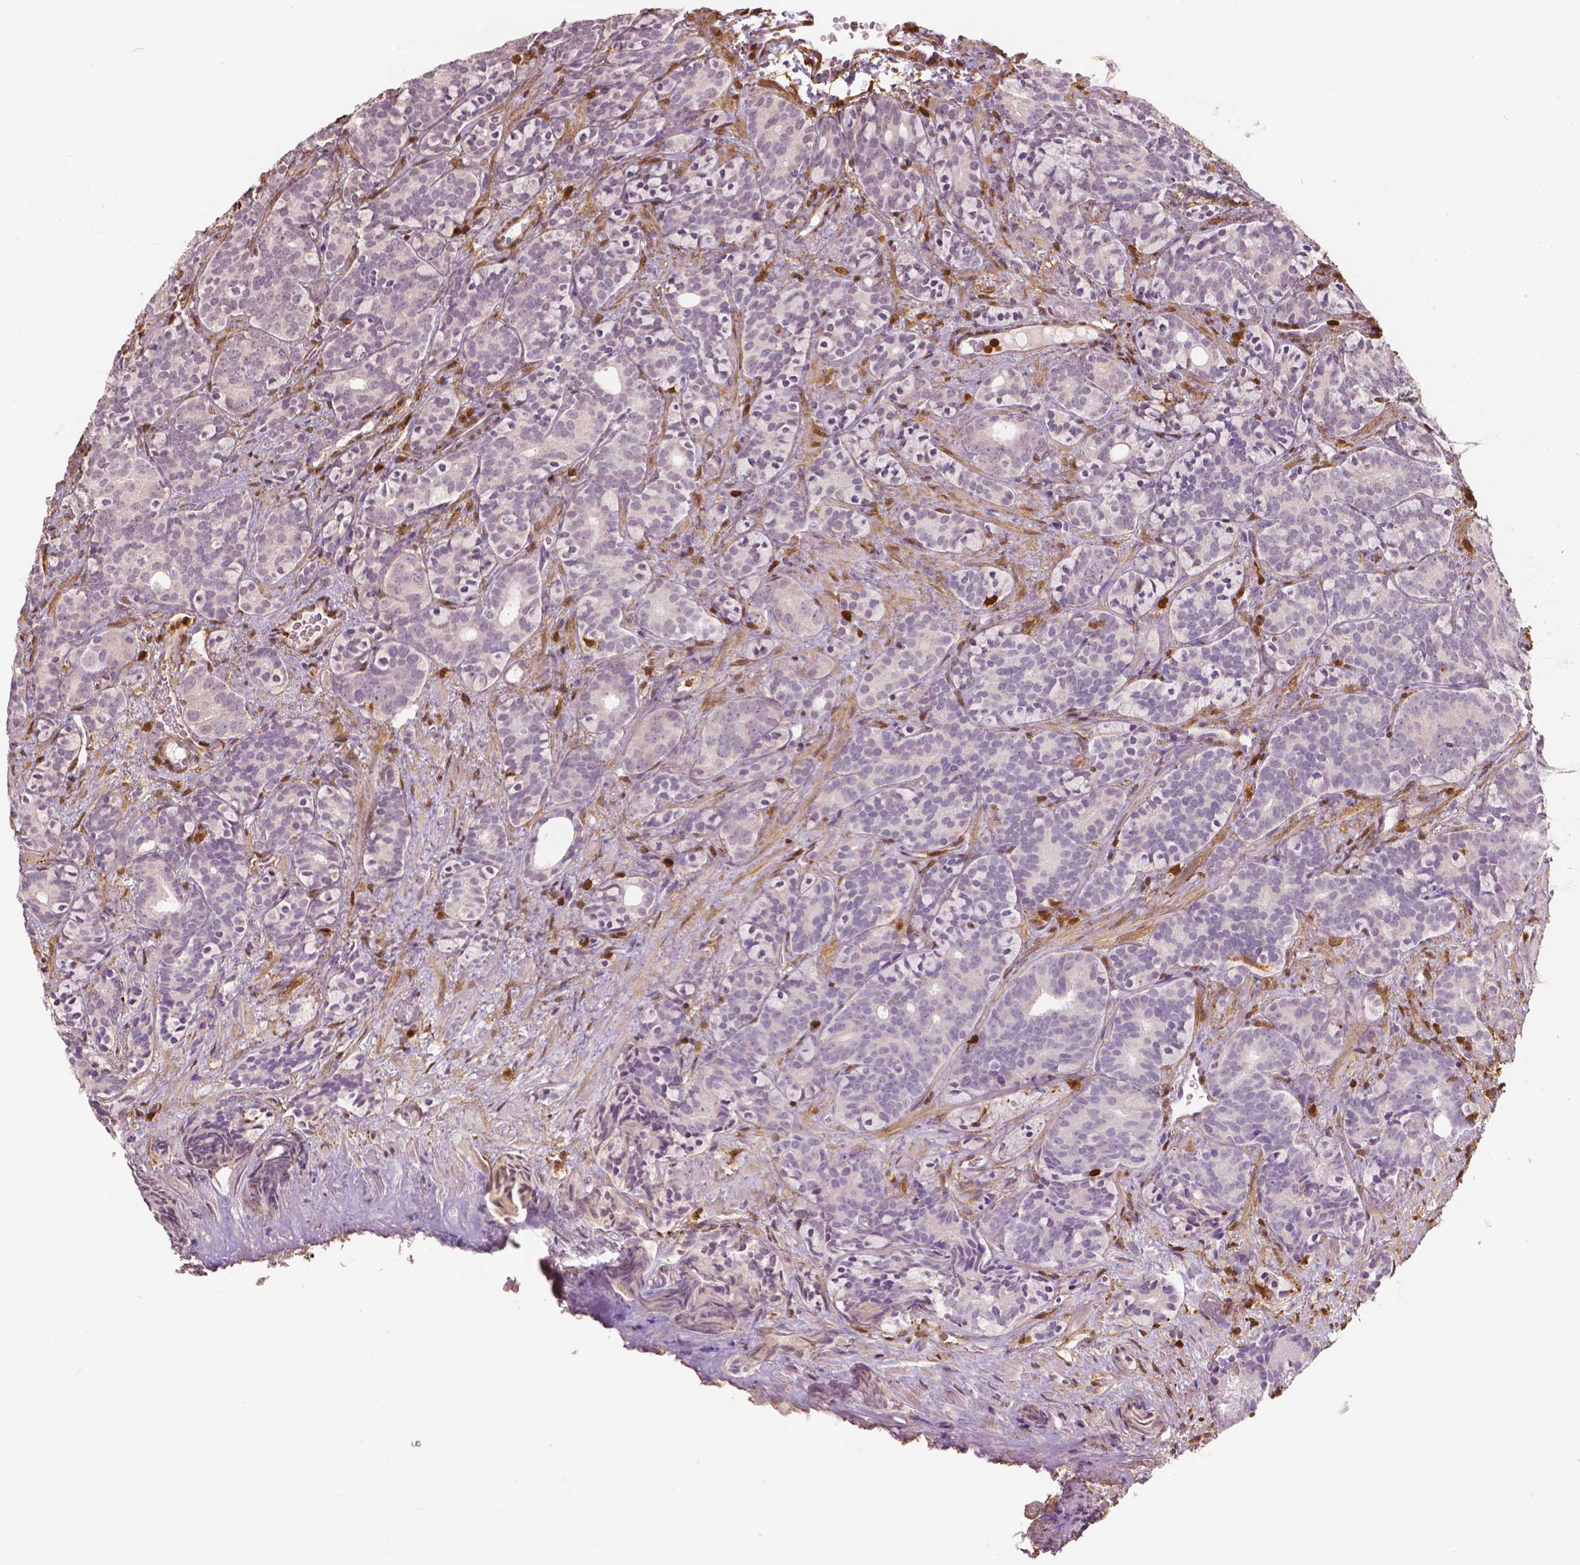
{"staining": {"intensity": "negative", "quantity": "none", "location": "none"}, "tissue": "prostate cancer", "cell_type": "Tumor cells", "image_type": "cancer", "snomed": [{"axis": "morphology", "description": "Adenocarcinoma, High grade"}, {"axis": "topography", "description": "Prostate"}], "caption": "High magnification brightfield microscopy of prostate adenocarcinoma (high-grade) stained with DAB (3,3'-diaminobenzidine) (brown) and counterstained with hematoxylin (blue): tumor cells show no significant positivity. (DAB (3,3'-diaminobenzidine) immunohistochemistry visualized using brightfield microscopy, high magnification).", "gene": "S100A4", "patient": {"sex": "male", "age": 84}}